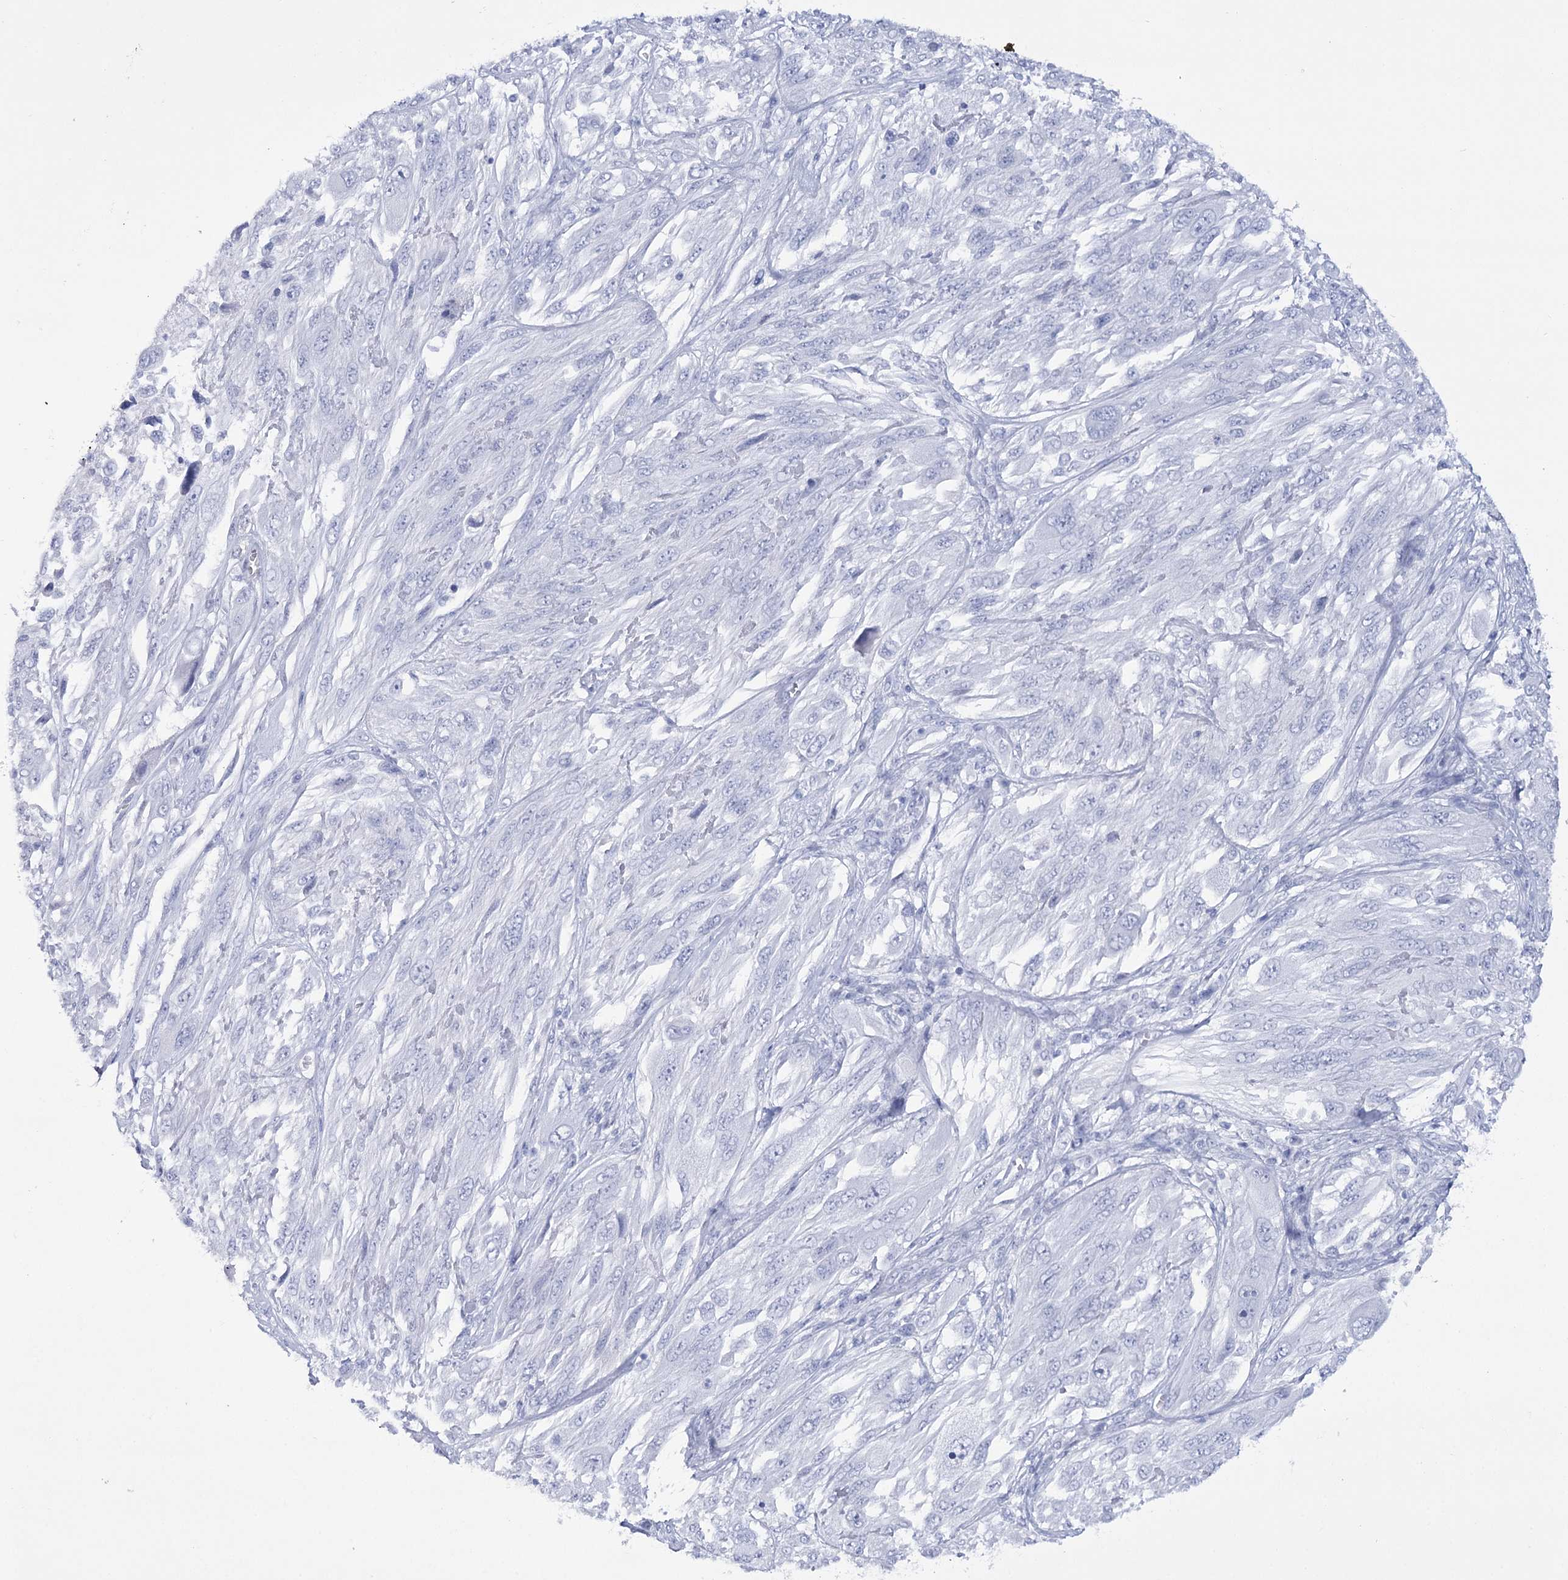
{"staining": {"intensity": "negative", "quantity": "none", "location": "none"}, "tissue": "melanoma", "cell_type": "Tumor cells", "image_type": "cancer", "snomed": [{"axis": "morphology", "description": "Malignant melanoma, NOS"}, {"axis": "topography", "description": "Skin"}], "caption": "High power microscopy image of an immunohistochemistry (IHC) photomicrograph of malignant melanoma, revealing no significant positivity in tumor cells.", "gene": "RNF186", "patient": {"sex": "female", "age": 91}}